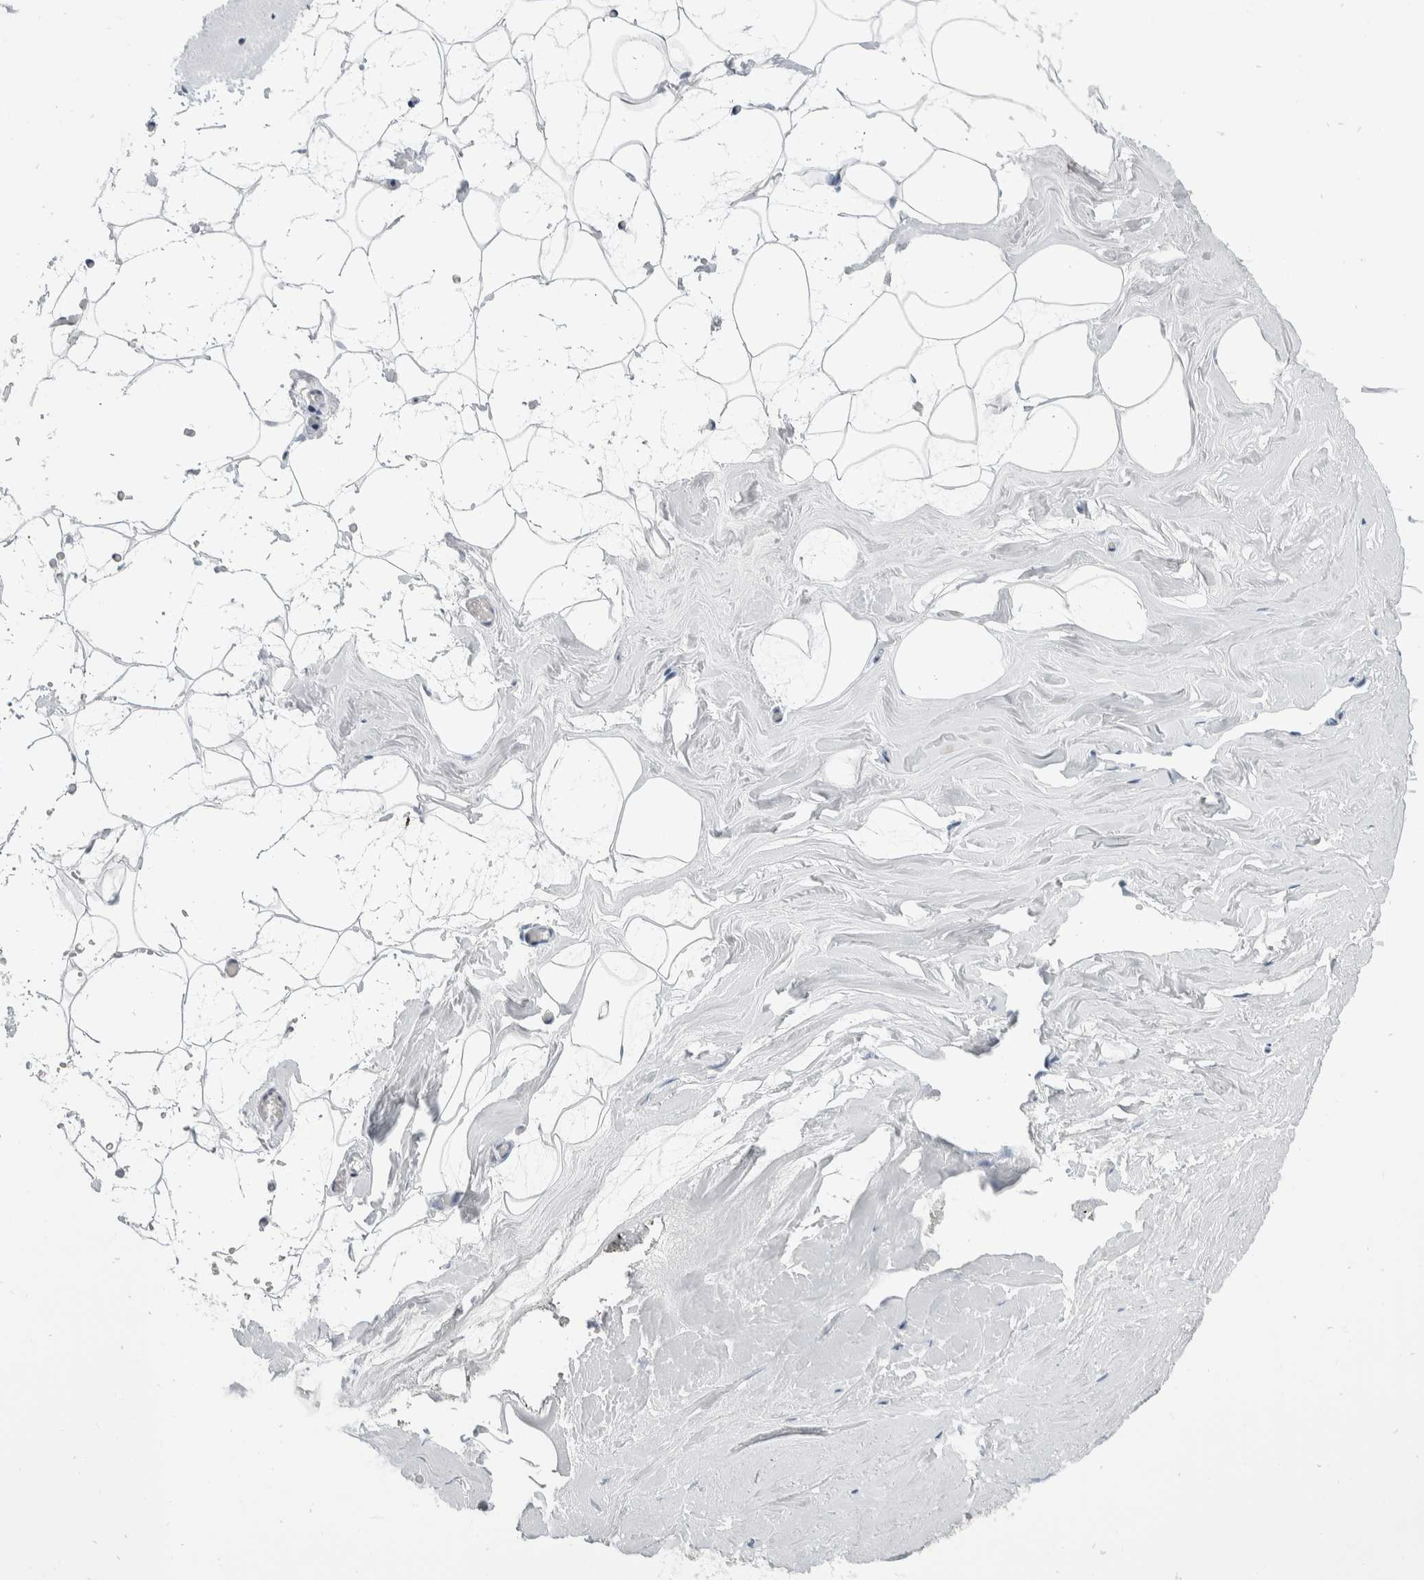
{"staining": {"intensity": "negative", "quantity": "none", "location": "none"}, "tissue": "adipose tissue", "cell_type": "Adipocytes", "image_type": "normal", "snomed": [{"axis": "morphology", "description": "Normal tissue, NOS"}, {"axis": "morphology", "description": "Fibrosis, NOS"}, {"axis": "topography", "description": "Breast"}, {"axis": "topography", "description": "Adipose tissue"}], "caption": "Protein analysis of benign adipose tissue demonstrates no significant positivity in adipocytes. Nuclei are stained in blue.", "gene": "CATSPERD", "patient": {"sex": "female", "age": 39}}